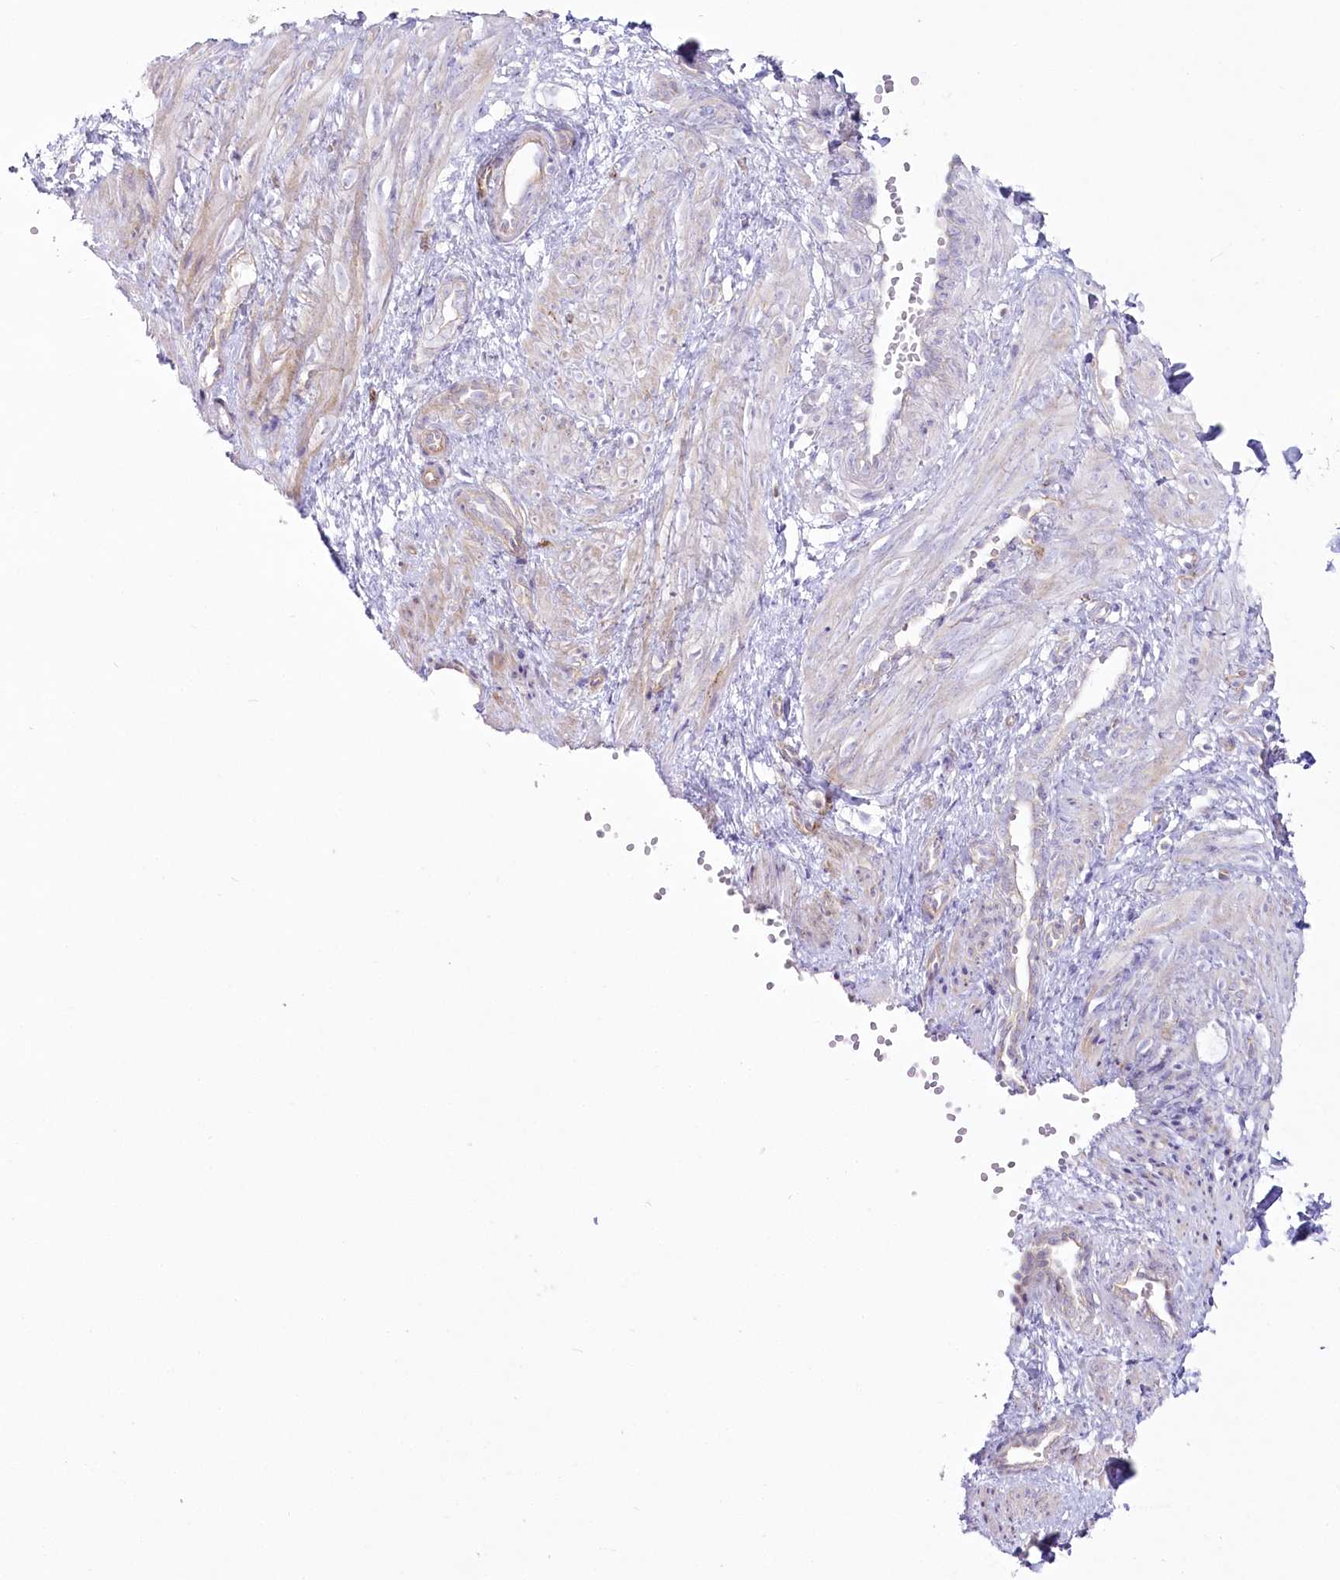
{"staining": {"intensity": "weak", "quantity": "25%-75%", "location": "cytoplasmic/membranous"}, "tissue": "smooth muscle", "cell_type": "Smooth muscle cells", "image_type": "normal", "snomed": [{"axis": "morphology", "description": "Normal tissue, NOS"}, {"axis": "topography", "description": "Endometrium"}], "caption": "Protein expression analysis of benign human smooth muscle reveals weak cytoplasmic/membranous staining in about 25%-75% of smooth muscle cells. Immunohistochemistry (ihc) stains the protein of interest in brown and the nuclei are stained blue.", "gene": "ZNF843", "patient": {"sex": "female", "age": 33}}